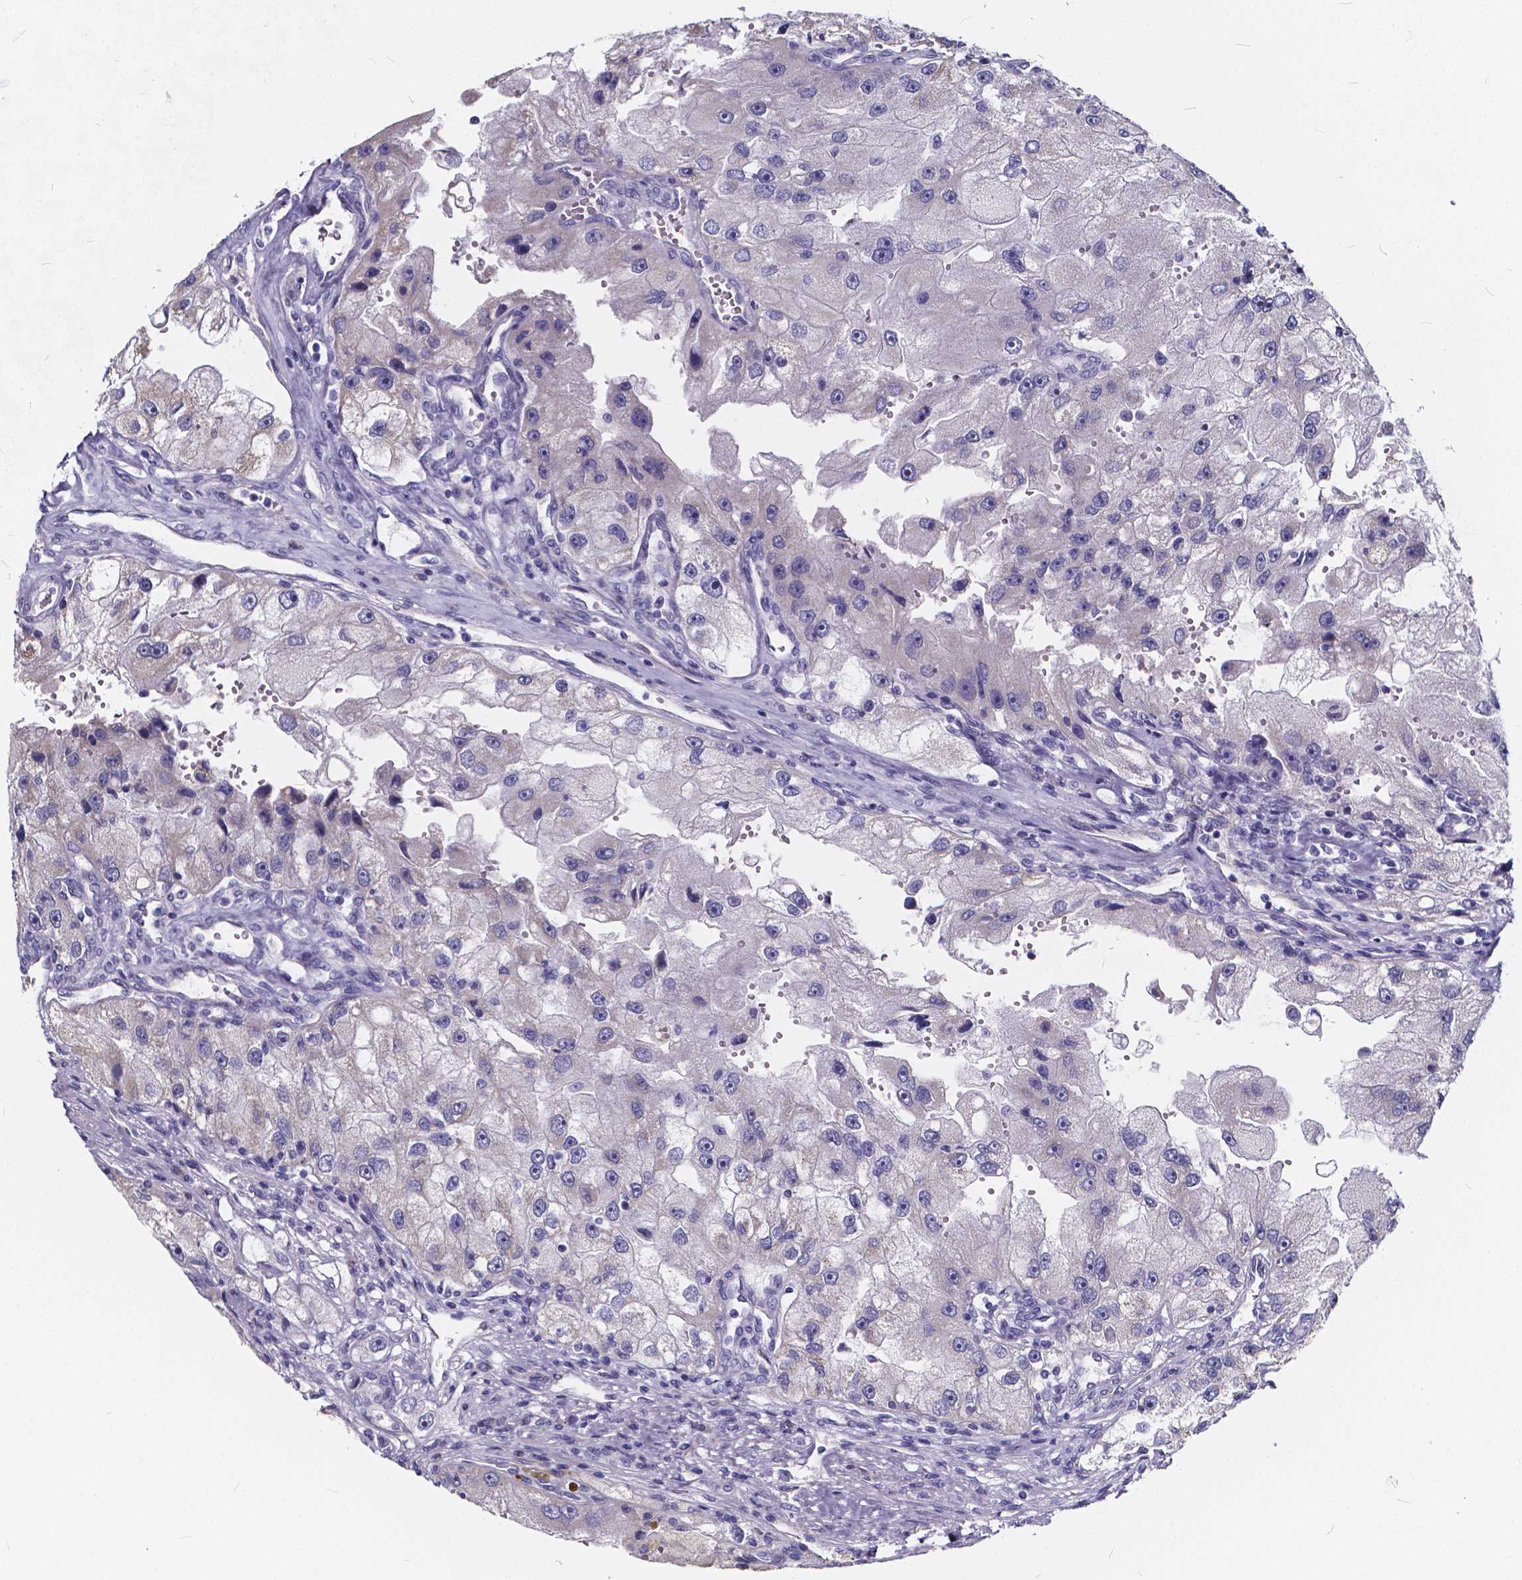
{"staining": {"intensity": "negative", "quantity": "none", "location": "none"}, "tissue": "renal cancer", "cell_type": "Tumor cells", "image_type": "cancer", "snomed": [{"axis": "morphology", "description": "Adenocarcinoma, NOS"}, {"axis": "topography", "description": "Kidney"}], "caption": "The IHC histopathology image has no significant staining in tumor cells of adenocarcinoma (renal) tissue.", "gene": "SPEF2", "patient": {"sex": "male", "age": 63}}